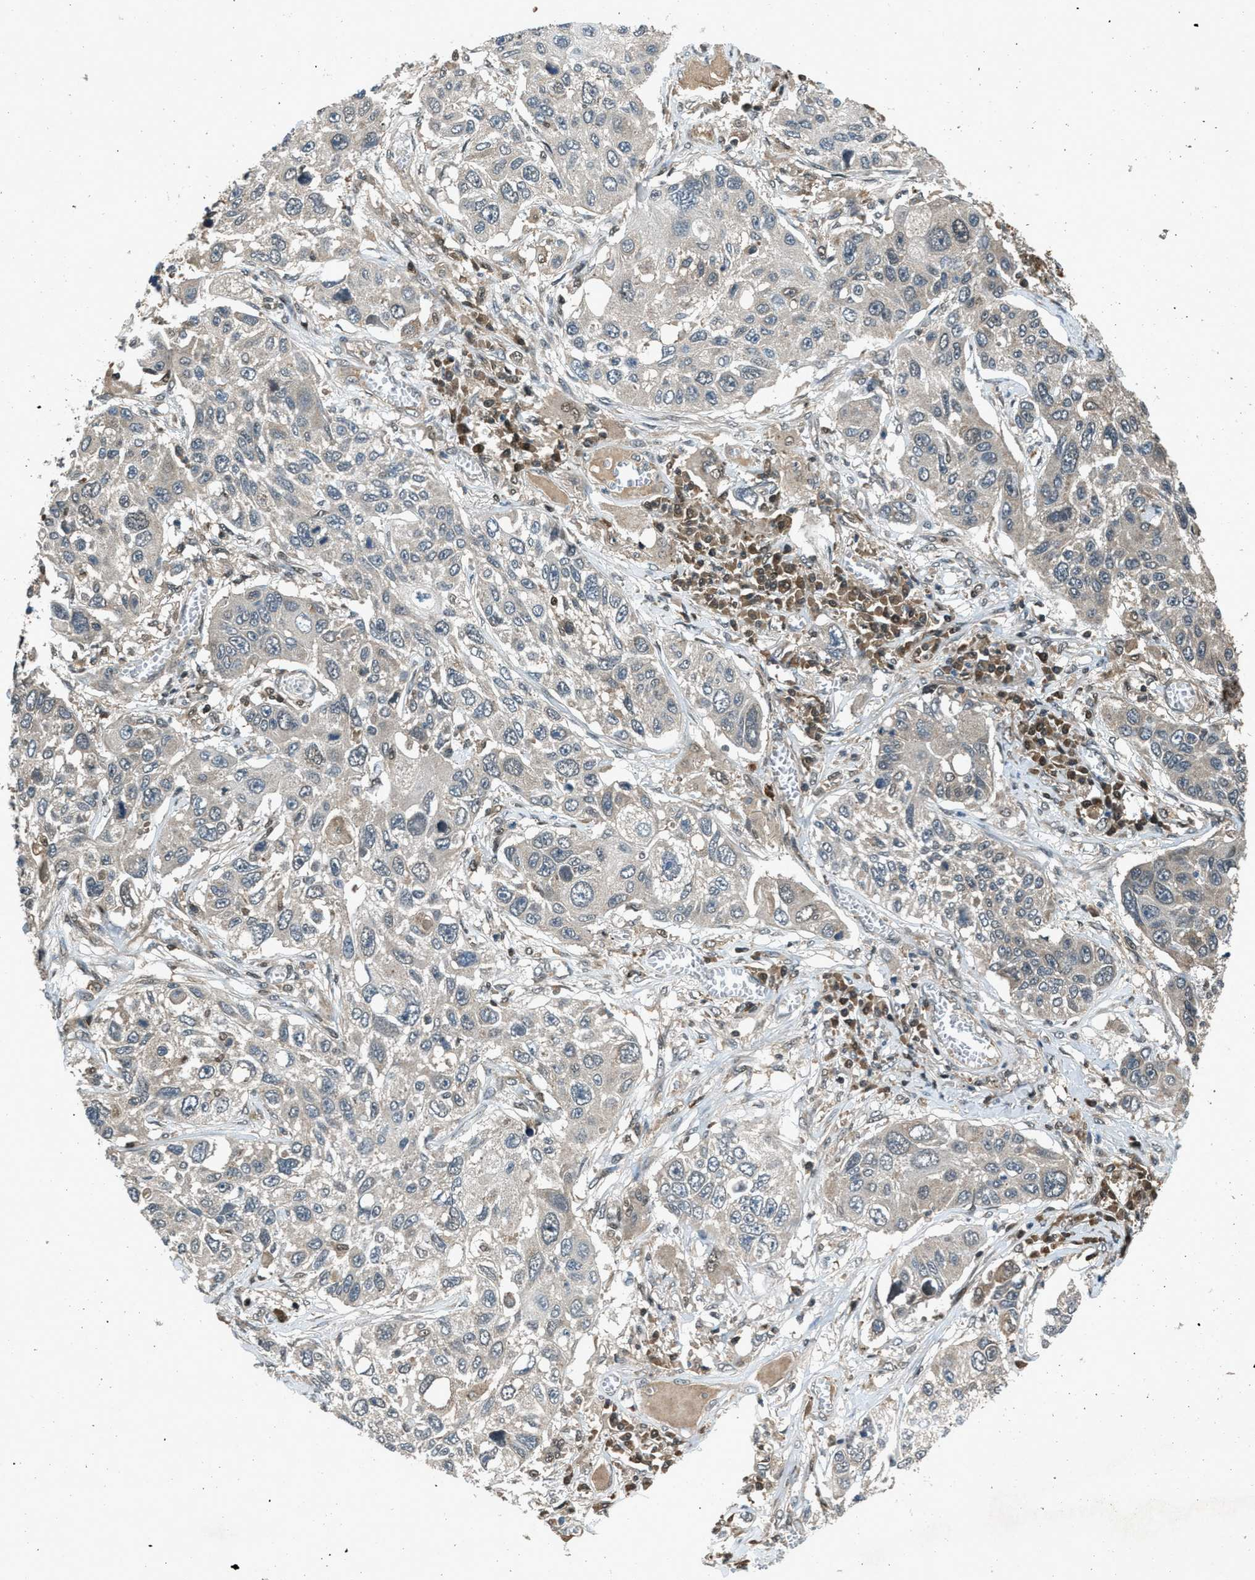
{"staining": {"intensity": "weak", "quantity": "<25%", "location": "cytoplasmic/membranous"}, "tissue": "lung cancer", "cell_type": "Tumor cells", "image_type": "cancer", "snomed": [{"axis": "morphology", "description": "Squamous cell carcinoma, NOS"}, {"axis": "topography", "description": "Lung"}], "caption": "Image shows no protein staining in tumor cells of lung cancer tissue. (DAB (3,3'-diaminobenzidine) immunohistochemistry (IHC), high magnification).", "gene": "DUSP6", "patient": {"sex": "male", "age": 71}}